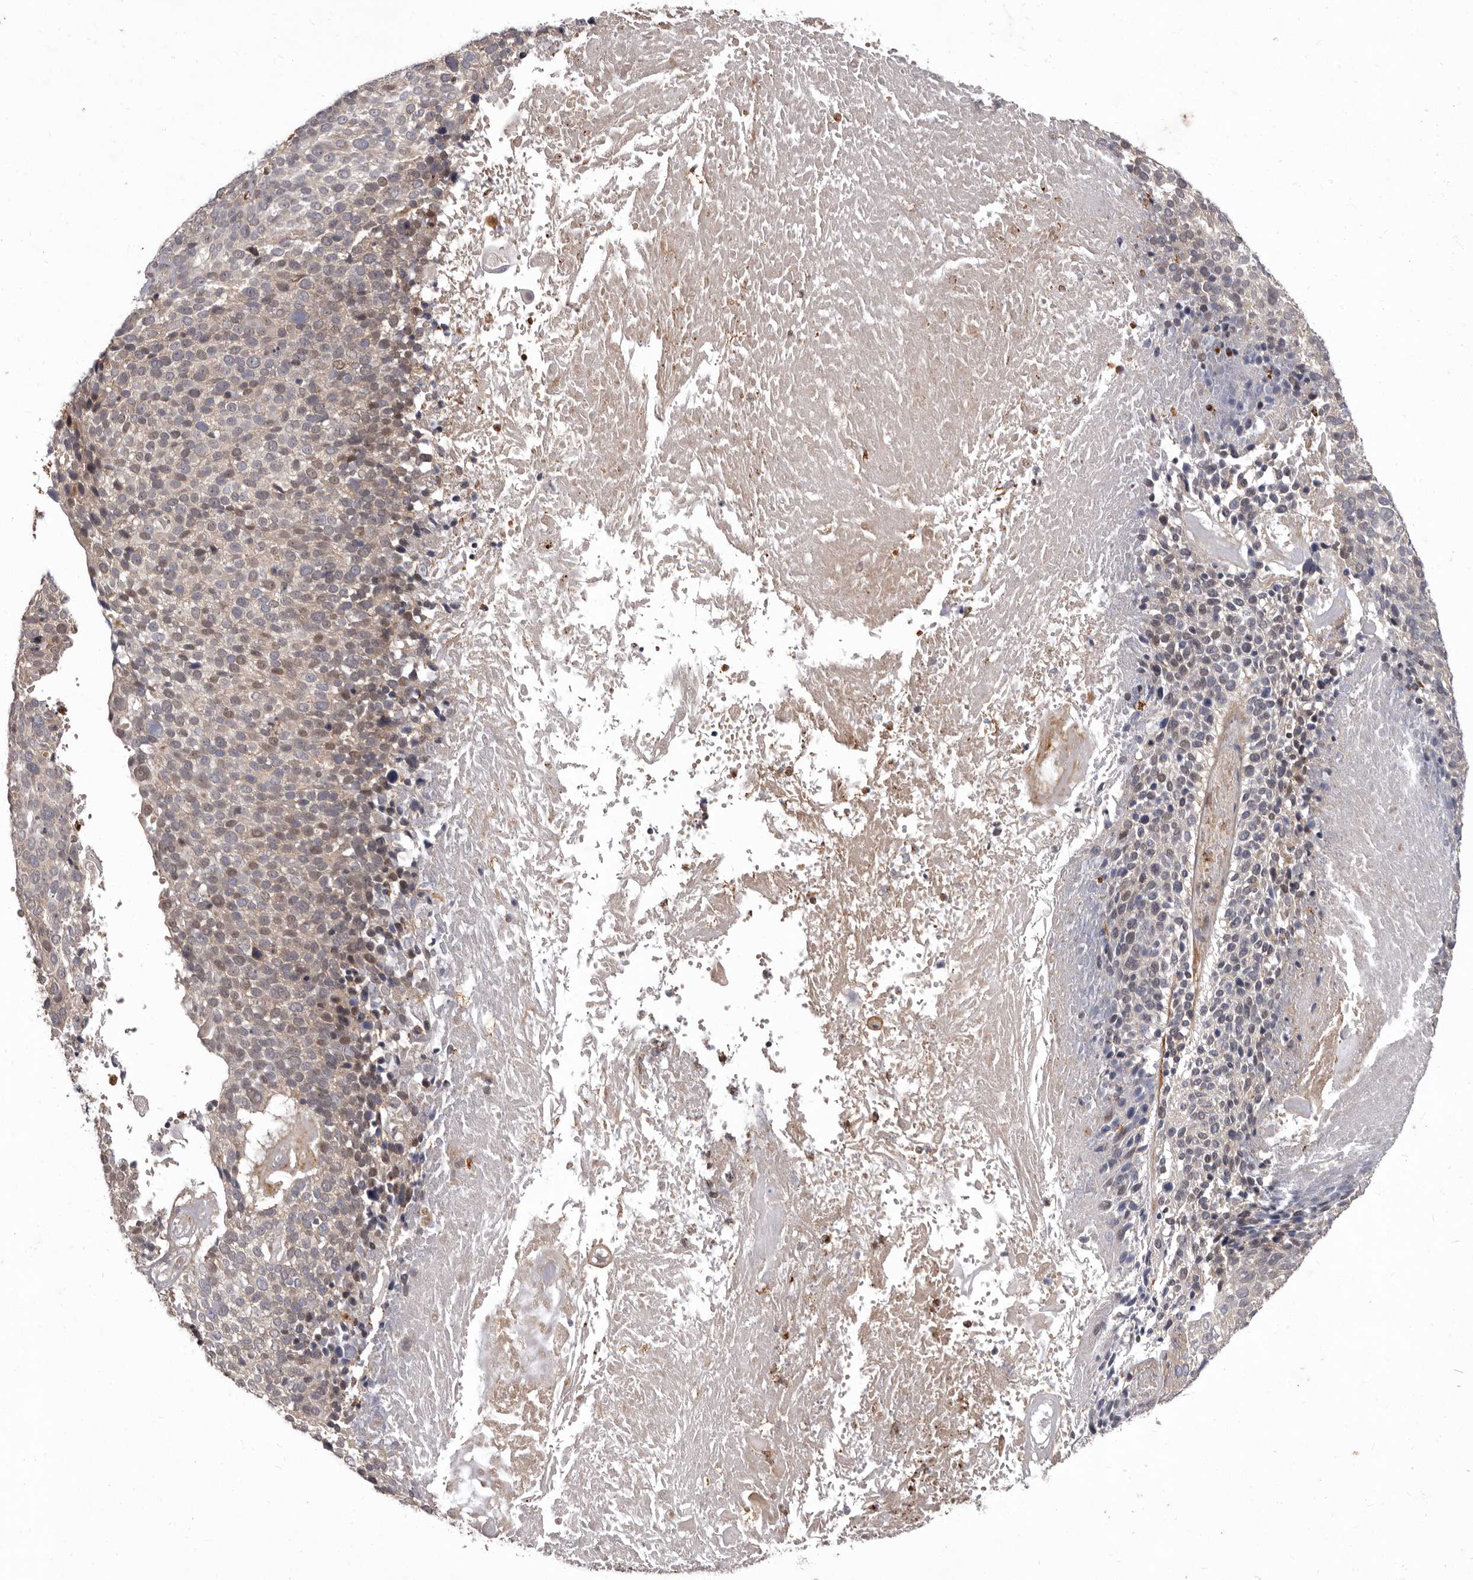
{"staining": {"intensity": "weak", "quantity": "25%-75%", "location": "nuclear"}, "tissue": "cervical cancer", "cell_type": "Tumor cells", "image_type": "cancer", "snomed": [{"axis": "morphology", "description": "Squamous cell carcinoma, NOS"}, {"axis": "topography", "description": "Cervix"}], "caption": "Weak nuclear expression is seen in approximately 25%-75% of tumor cells in cervical cancer (squamous cell carcinoma).", "gene": "ACLY", "patient": {"sex": "female", "age": 74}}